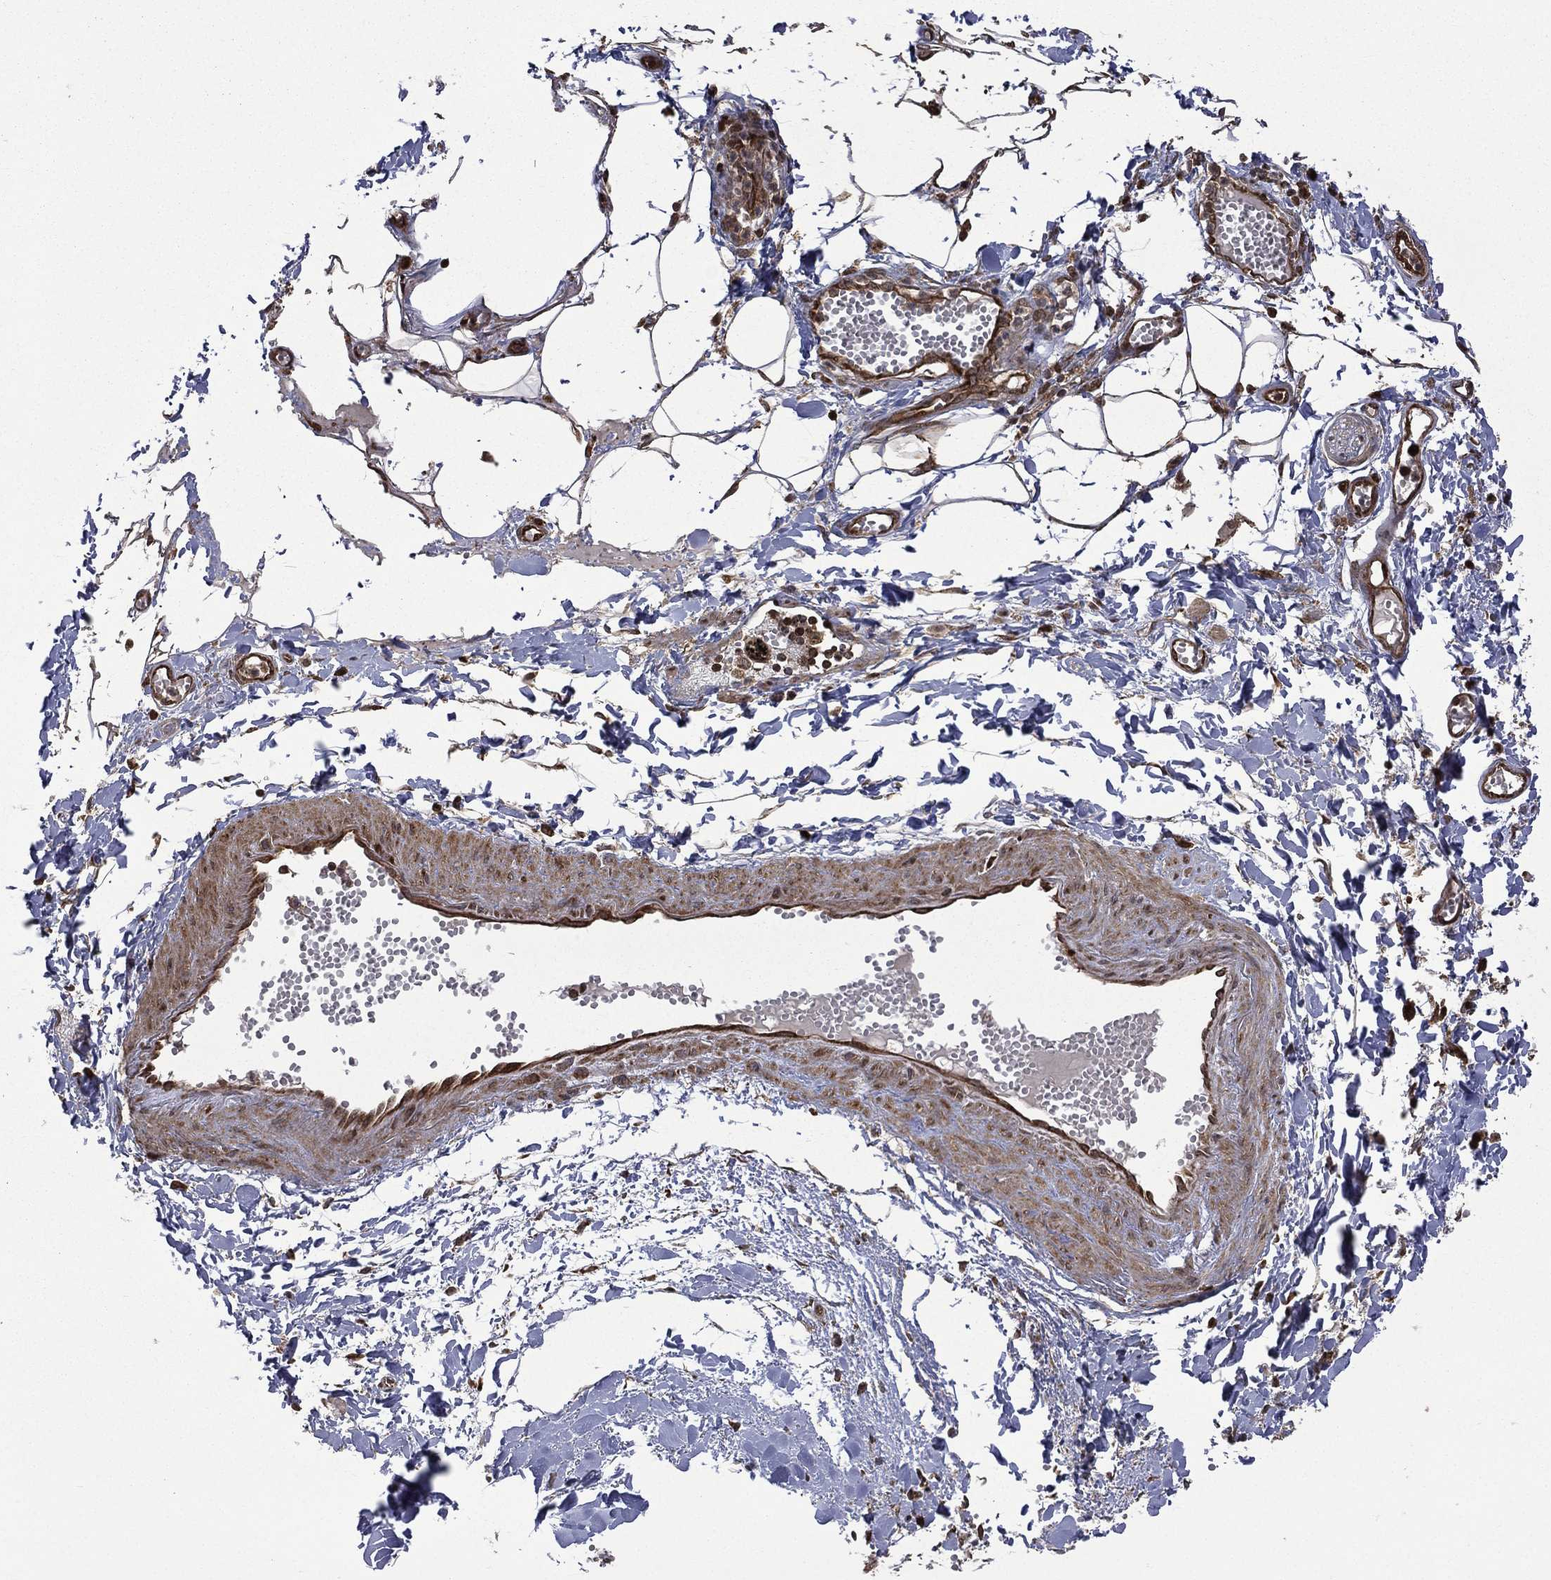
{"staining": {"intensity": "strong", "quantity": "<25%", "location": "cytoplasmic/membranous,nuclear"}, "tissue": "adipose tissue", "cell_type": "Adipocytes", "image_type": "normal", "snomed": [{"axis": "morphology", "description": "Normal tissue, NOS"}, {"axis": "morphology", "description": "Squamous cell carcinoma, NOS"}, {"axis": "topography", "description": "Cartilage tissue"}, {"axis": "topography", "description": "Lung"}], "caption": "Immunohistochemistry micrograph of benign adipose tissue stained for a protein (brown), which displays medium levels of strong cytoplasmic/membranous,nuclear expression in approximately <25% of adipocytes.", "gene": "GIMAP6", "patient": {"sex": "male", "age": 66}}